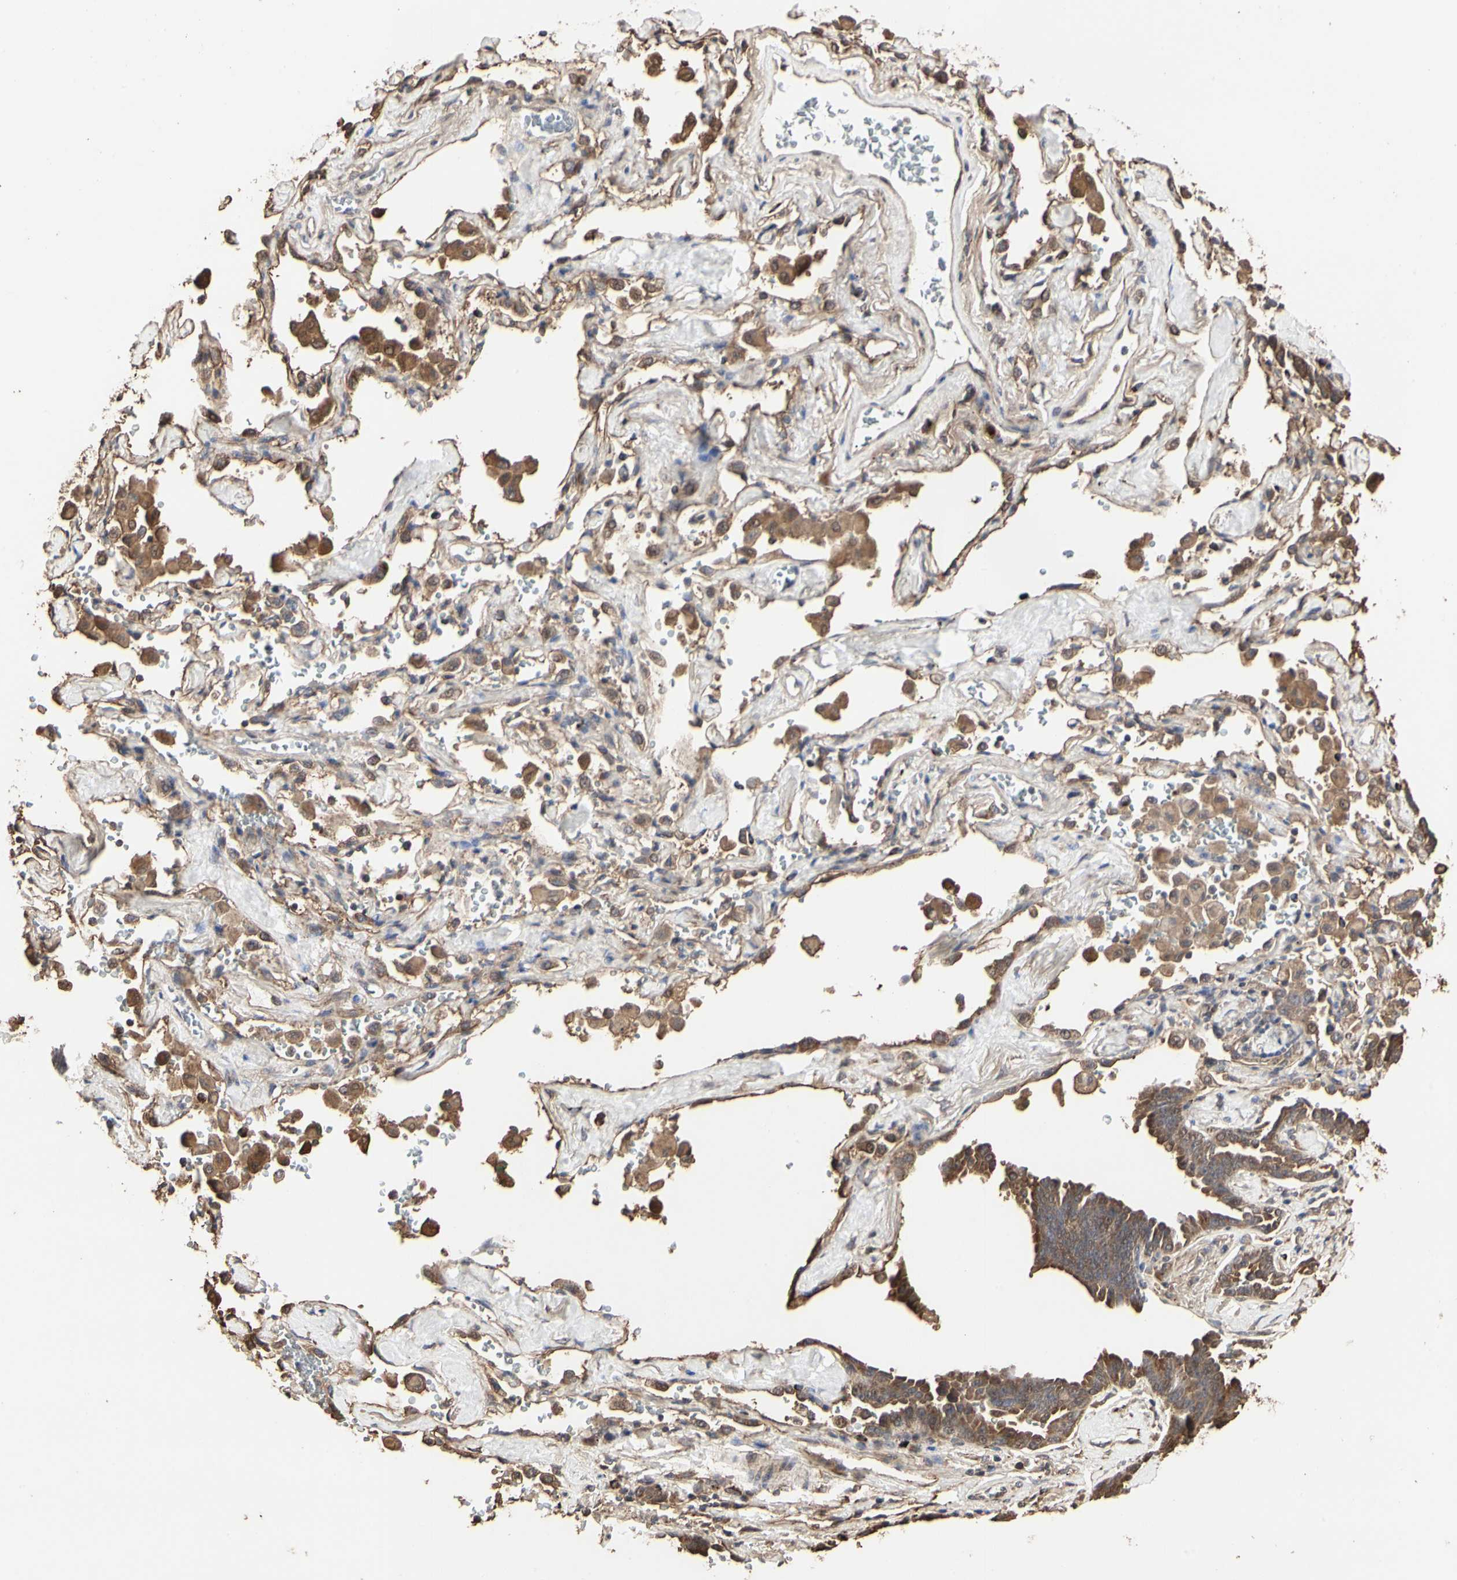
{"staining": {"intensity": "strong", "quantity": ">75%", "location": "cytoplasmic/membranous"}, "tissue": "lung cancer", "cell_type": "Tumor cells", "image_type": "cancer", "snomed": [{"axis": "morphology", "description": "Adenocarcinoma, NOS"}, {"axis": "topography", "description": "Lung"}], "caption": "Tumor cells display high levels of strong cytoplasmic/membranous staining in approximately >75% of cells in lung cancer.", "gene": "TAOK1", "patient": {"sex": "female", "age": 64}}